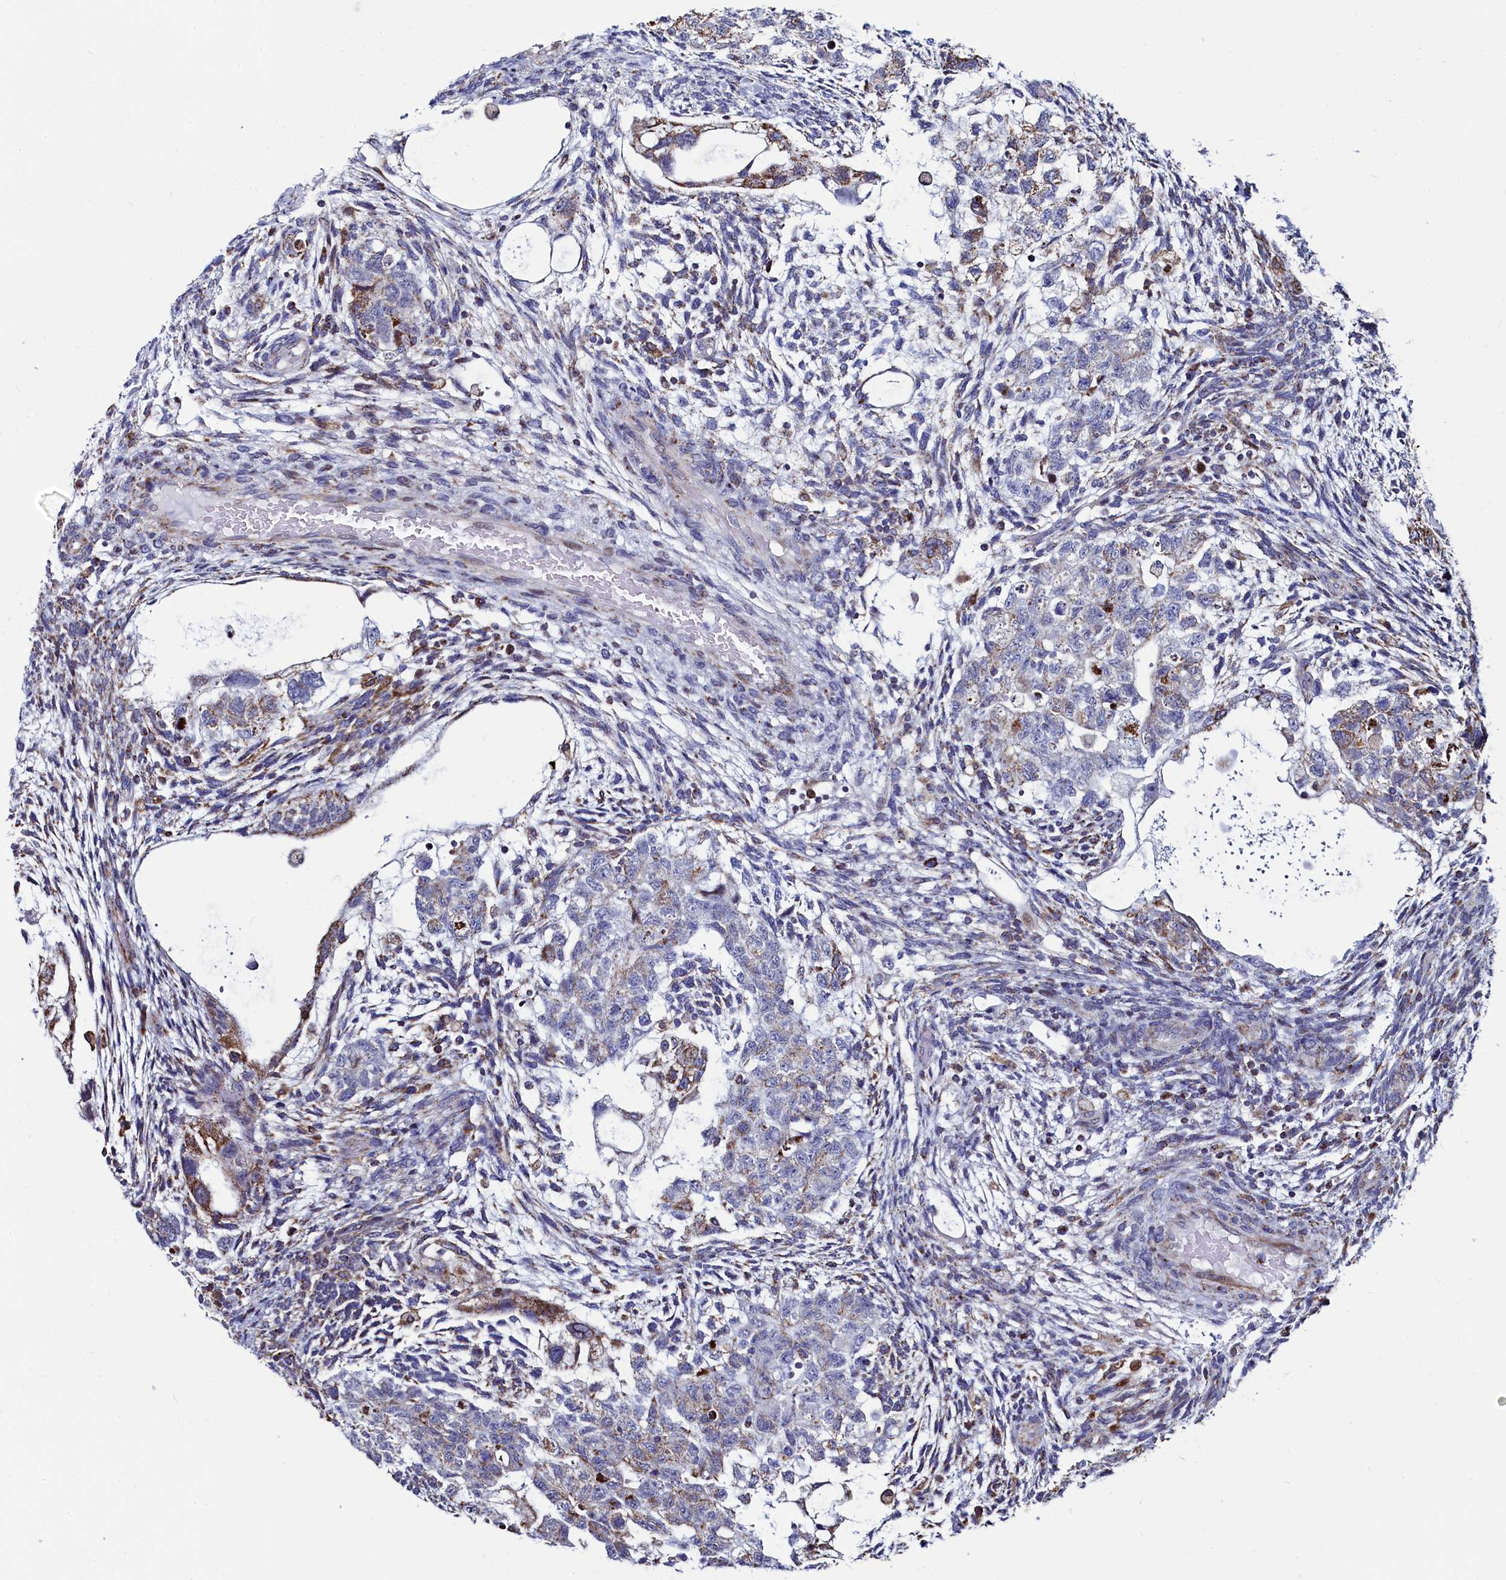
{"staining": {"intensity": "moderate", "quantity": "25%-75%", "location": "cytoplasmic/membranous"}, "tissue": "testis cancer", "cell_type": "Tumor cells", "image_type": "cancer", "snomed": [{"axis": "morphology", "description": "Carcinoma, Embryonal, NOS"}, {"axis": "topography", "description": "Testis"}], "caption": "Protein staining of testis cancer (embryonal carcinoma) tissue displays moderate cytoplasmic/membranous positivity in approximately 25%-75% of tumor cells.", "gene": "HDGFL3", "patient": {"sex": "male", "age": 36}}